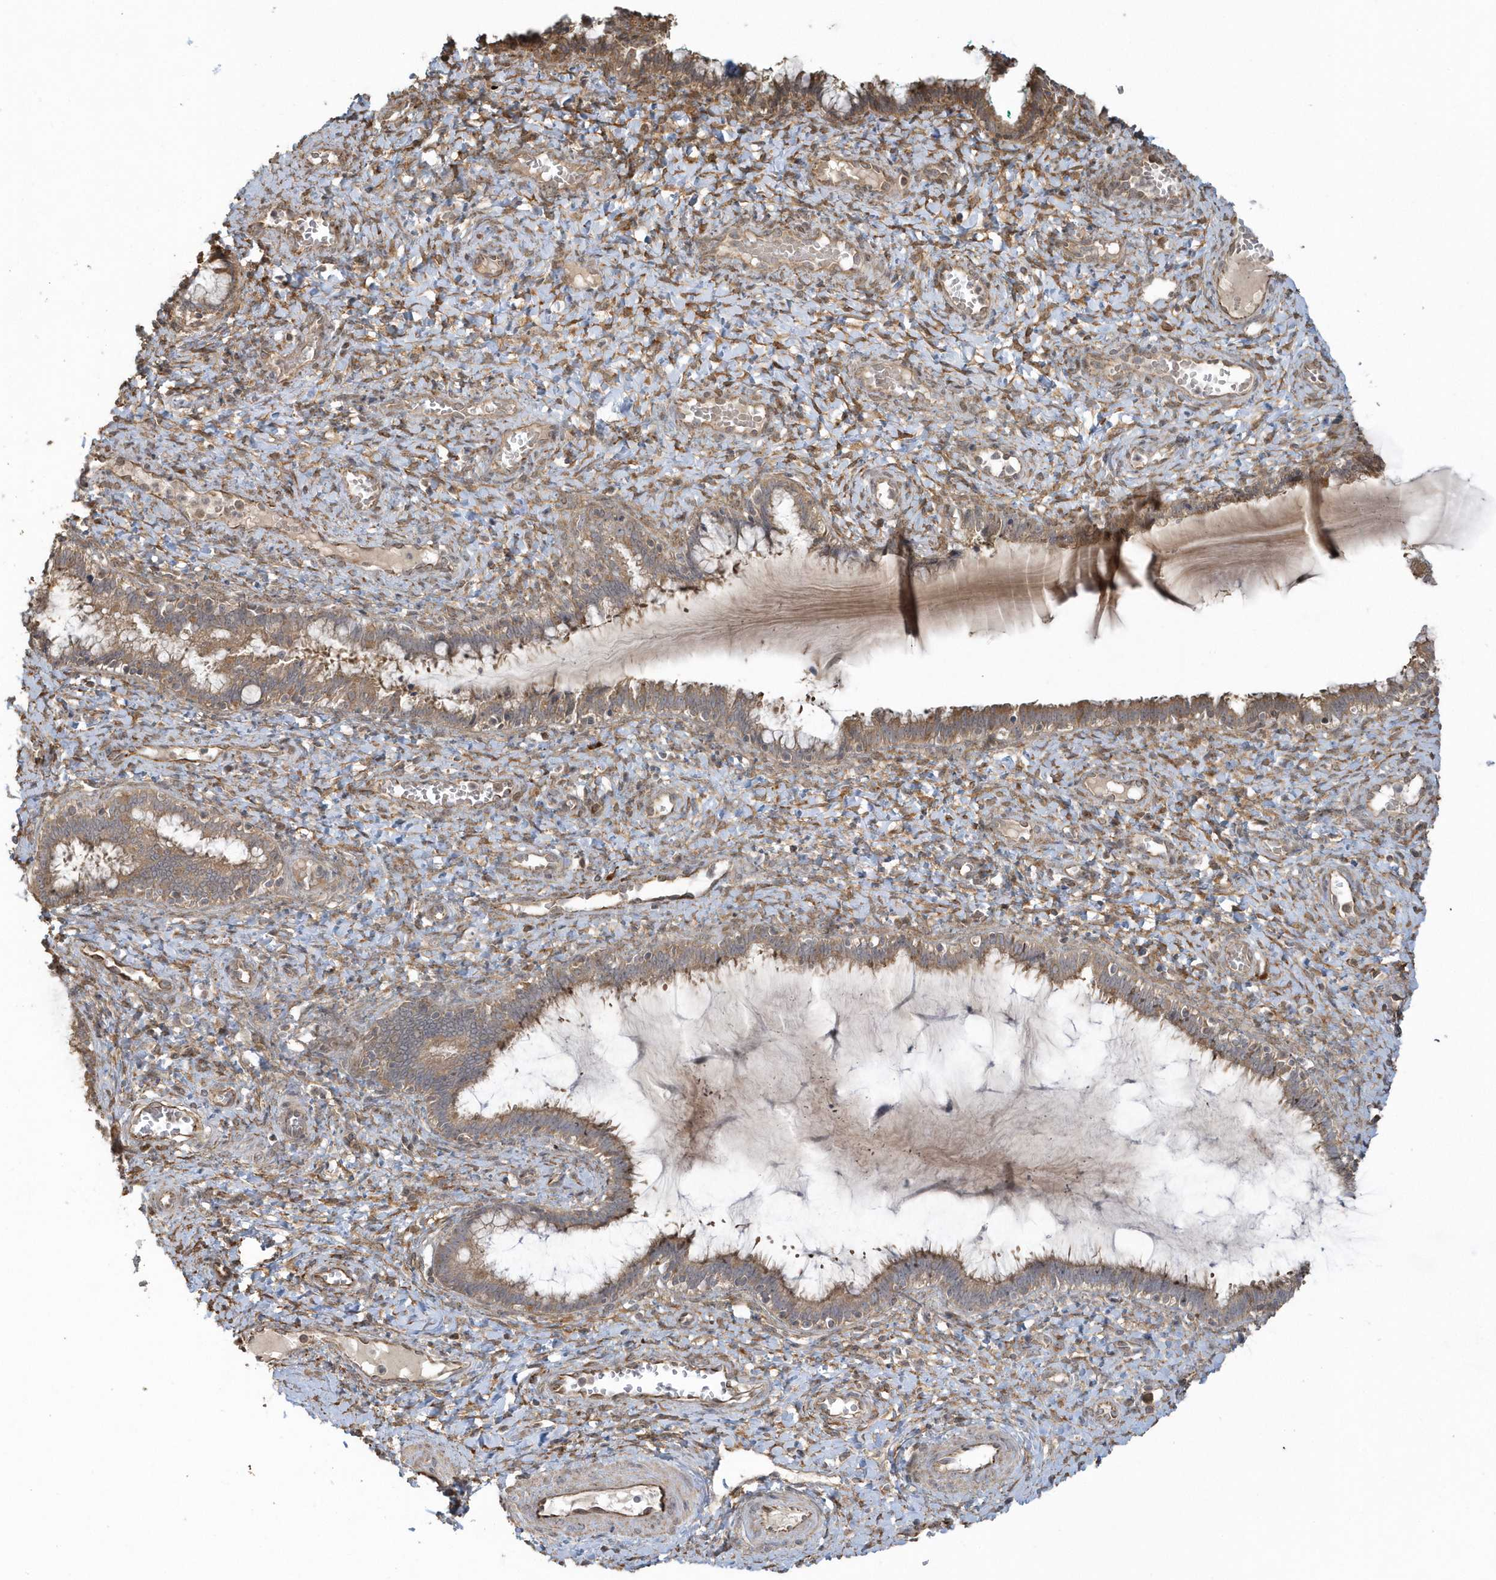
{"staining": {"intensity": "moderate", "quantity": "25%-75%", "location": "cytoplasmic/membranous"}, "tissue": "cervix", "cell_type": "Glandular cells", "image_type": "normal", "snomed": [{"axis": "morphology", "description": "Normal tissue, NOS"}, {"axis": "morphology", "description": "Adenocarcinoma, NOS"}, {"axis": "topography", "description": "Cervix"}], "caption": "The photomicrograph exhibits a brown stain indicating the presence of a protein in the cytoplasmic/membranous of glandular cells in cervix.", "gene": "THG1L", "patient": {"sex": "female", "age": 29}}